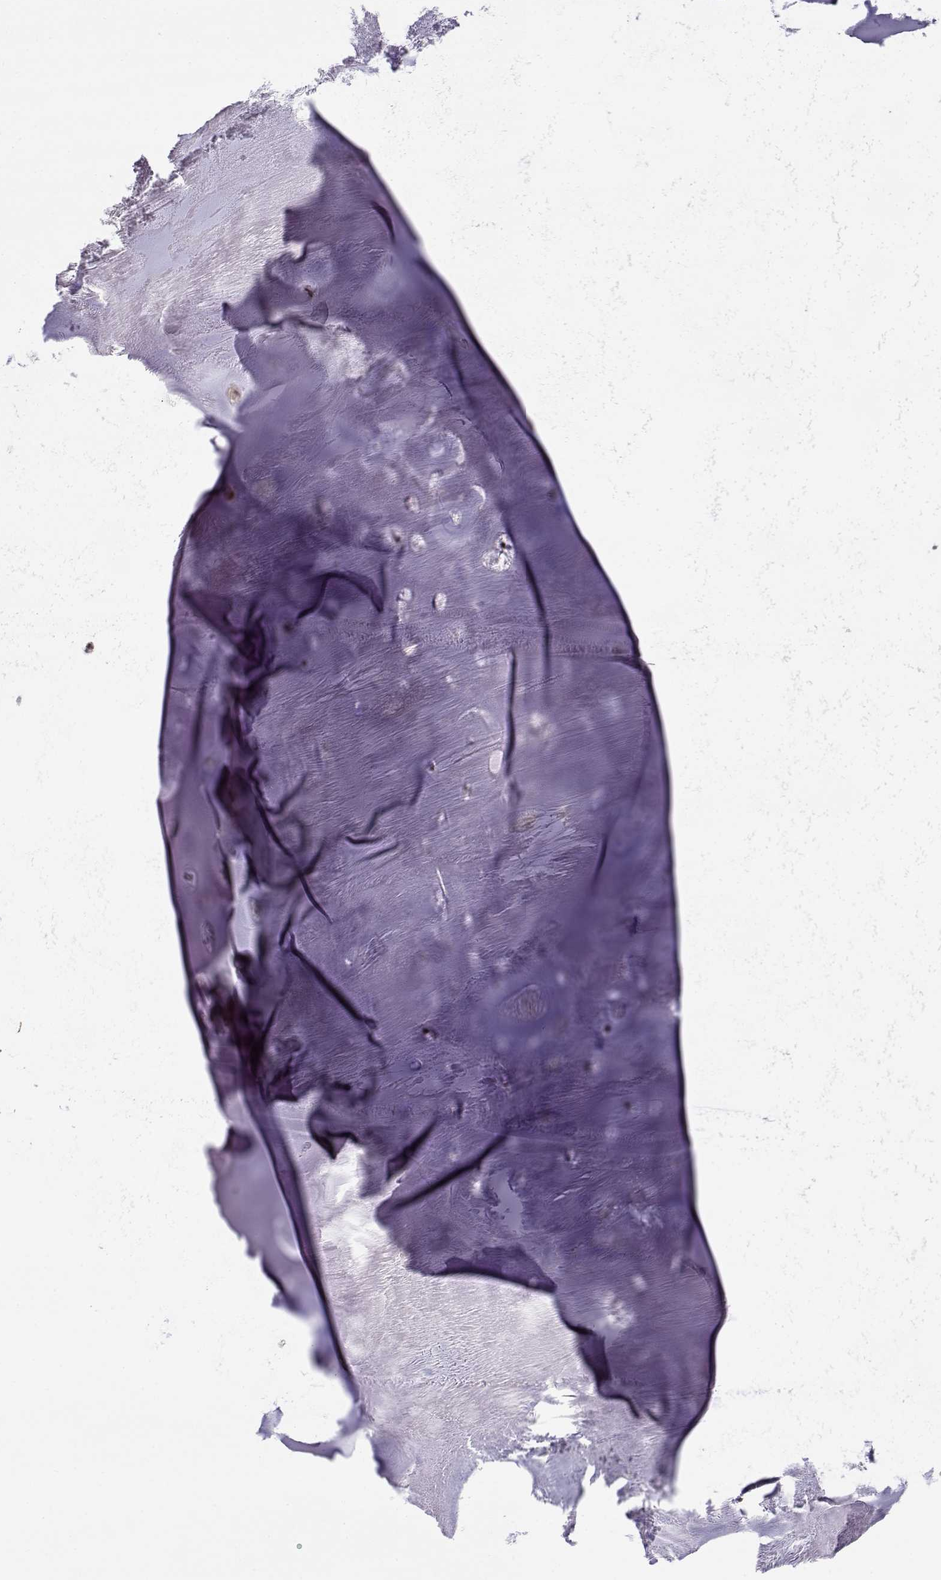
{"staining": {"intensity": "weak", "quantity": "25%-75%", "location": "nuclear"}, "tissue": "soft tissue", "cell_type": "Chondrocytes", "image_type": "normal", "snomed": [{"axis": "morphology", "description": "Normal tissue, NOS"}, {"axis": "morphology", "description": "Squamous cell carcinoma, NOS"}, {"axis": "topography", "description": "Cartilage tissue"}, {"axis": "topography", "description": "Lung"}], "caption": "Normal soft tissue was stained to show a protein in brown. There is low levels of weak nuclear staining in about 25%-75% of chondrocytes. The protein of interest is shown in brown color, while the nuclei are stained blue.", "gene": "CIR1", "patient": {"sex": "male", "age": 66}}